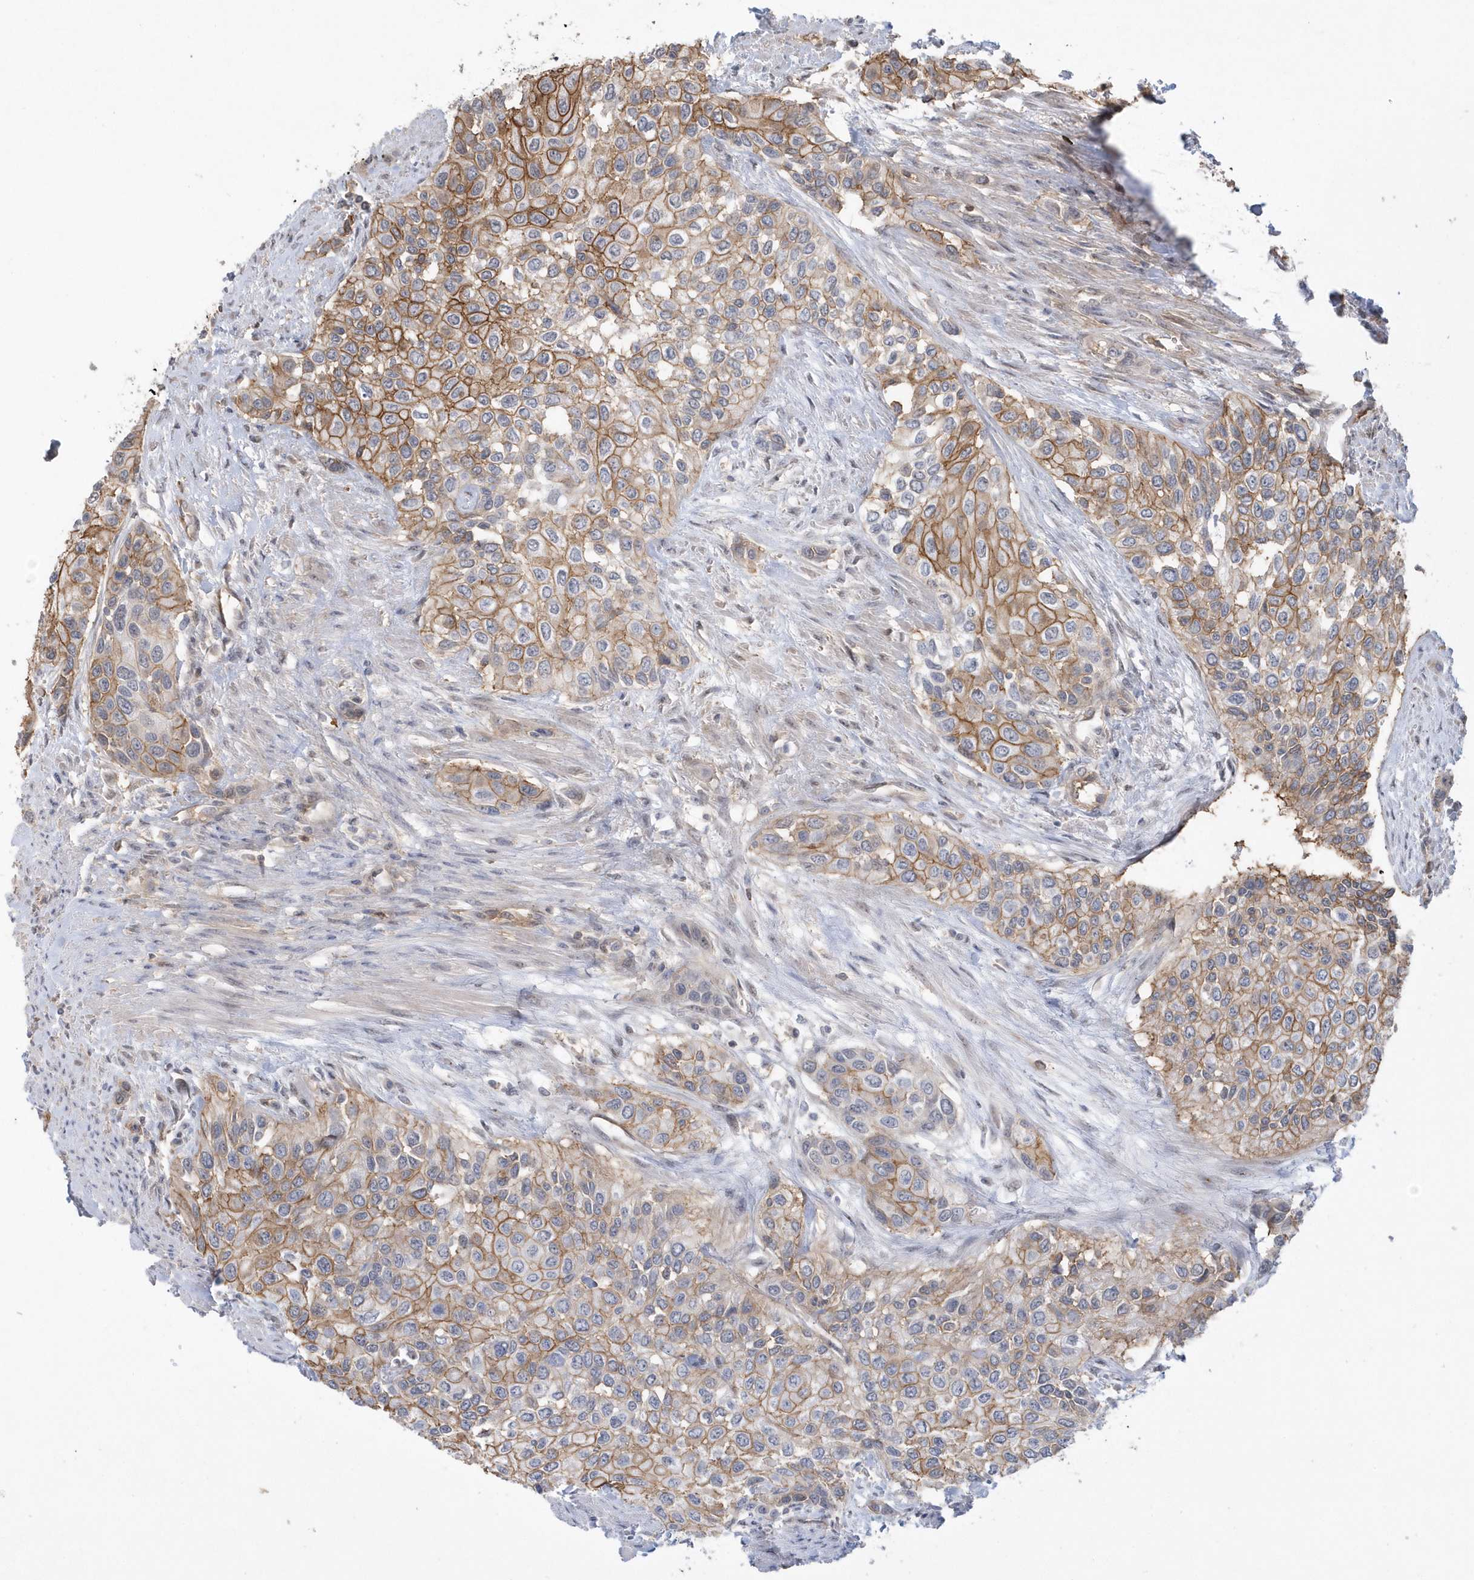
{"staining": {"intensity": "moderate", "quantity": ">75%", "location": "cytoplasmic/membranous"}, "tissue": "urothelial cancer", "cell_type": "Tumor cells", "image_type": "cancer", "snomed": [{"axis": "morphology", "description": "Normal tissue, NOS"}, {"axis": "morphology", "description": "Urothelial carcinoma, High grade"}, {"axis": "topography", "description": "Vascular tissue"}, {"axis": "topography", "description": "Urinary bladder"}], "caption": "Protein positivity by immunohistochemistry shows moderate cytoplasmic/membranous staining in about >75% of tumor cells in urothelial cancer. Nuclei are stained in blue.", "gene": "CRIP3", "patient": {"sex": "female", "age": 56}}